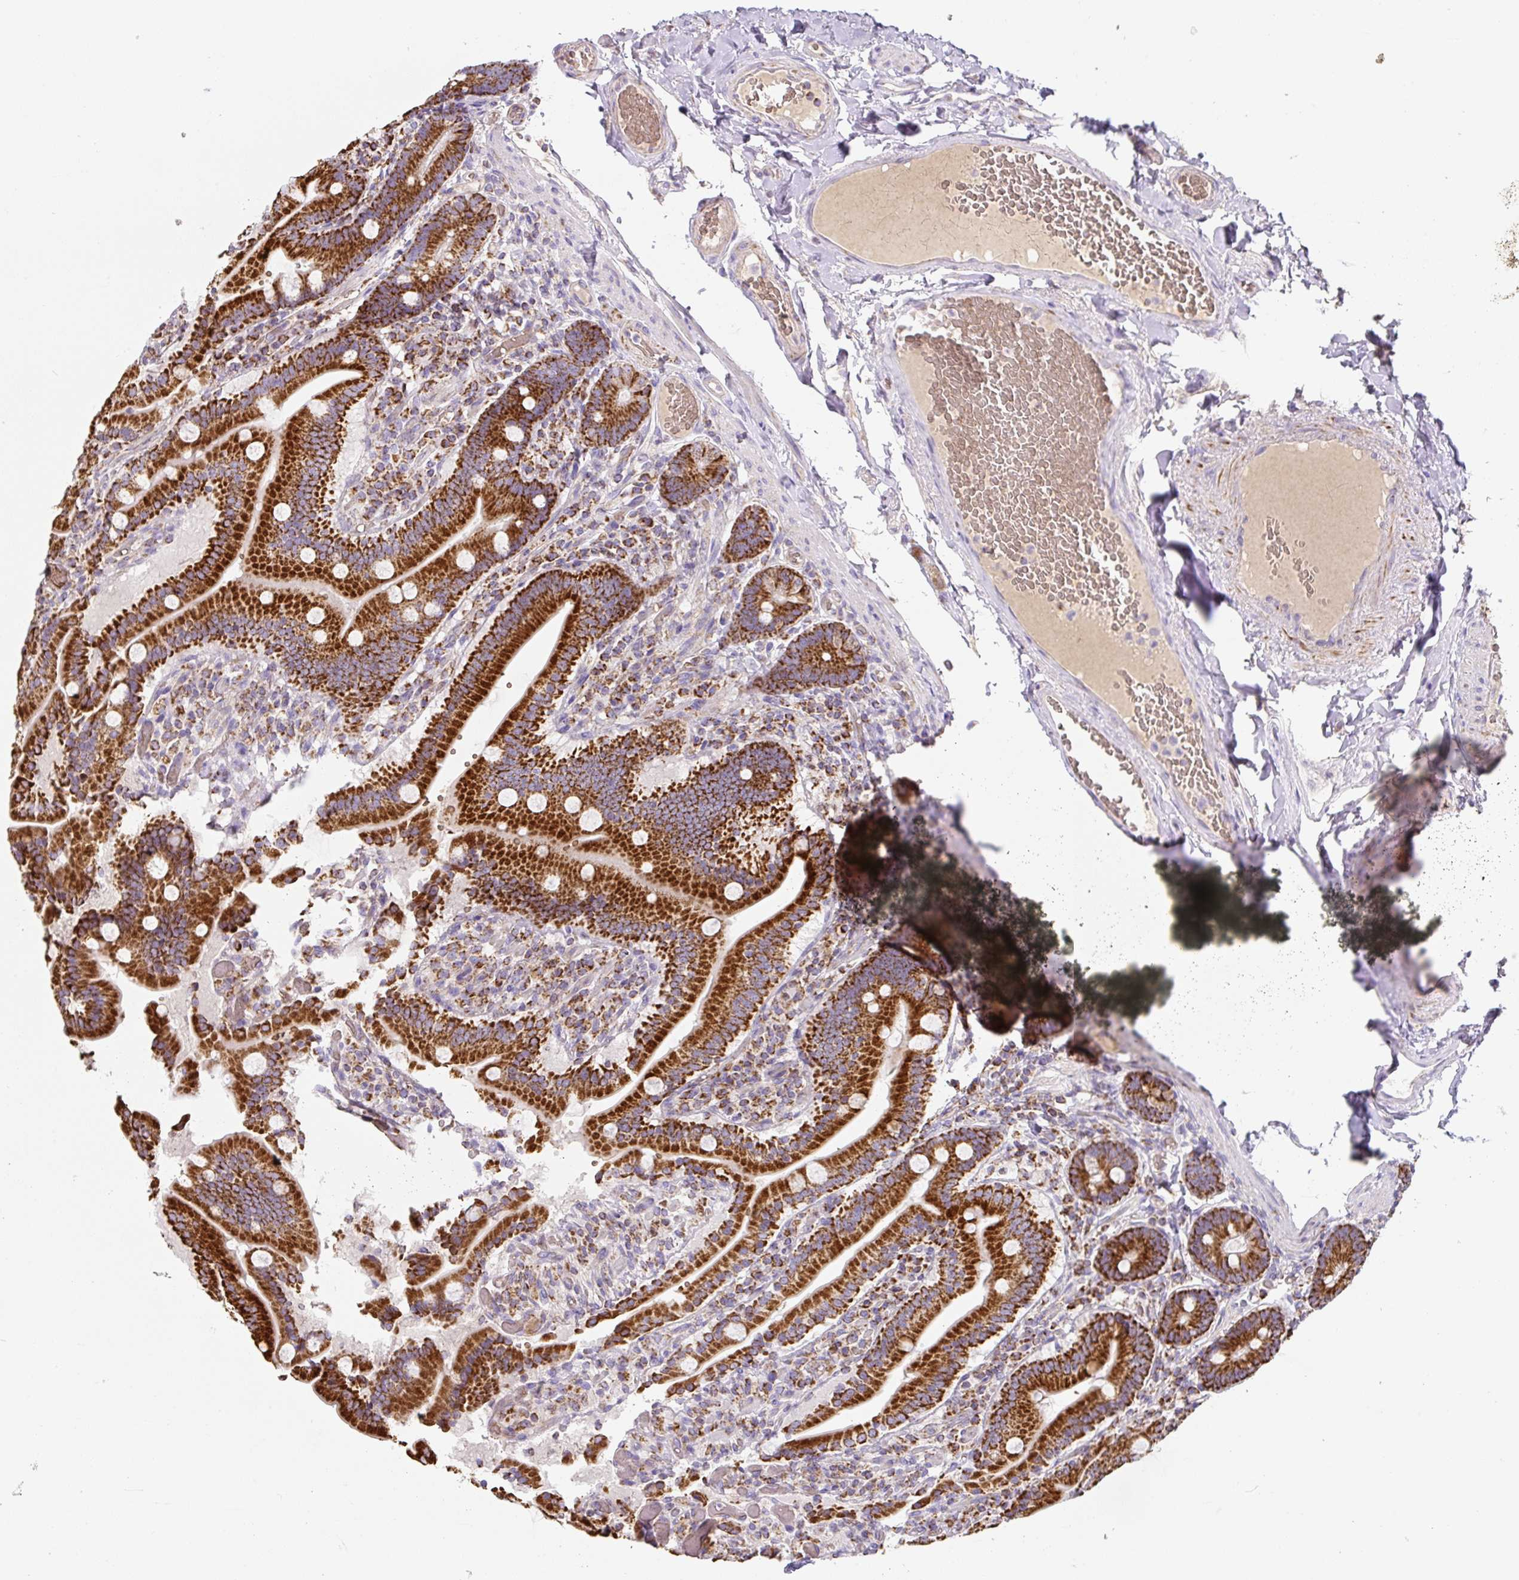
{"staining": {"intensity": "strong", "quantity": ">75%", "location": "cytoplasmic/membranous"}, "tissue": "duodenum", "cell_type": "Glandular cells", "image_type": "normal", "snomed": [{"axis": "morphology", "description": "Normal tissue, NOS"}, {"axis": "topography", "description": "Duodenum"}], "caption": "Immunohistochemical staining of normal human duodenum displays high levels of strong cytoplasmic/membranous staining in approximately >75% of glandular cells.", "gene": "MT", "patient": {"sex": "female", "age": 62}}